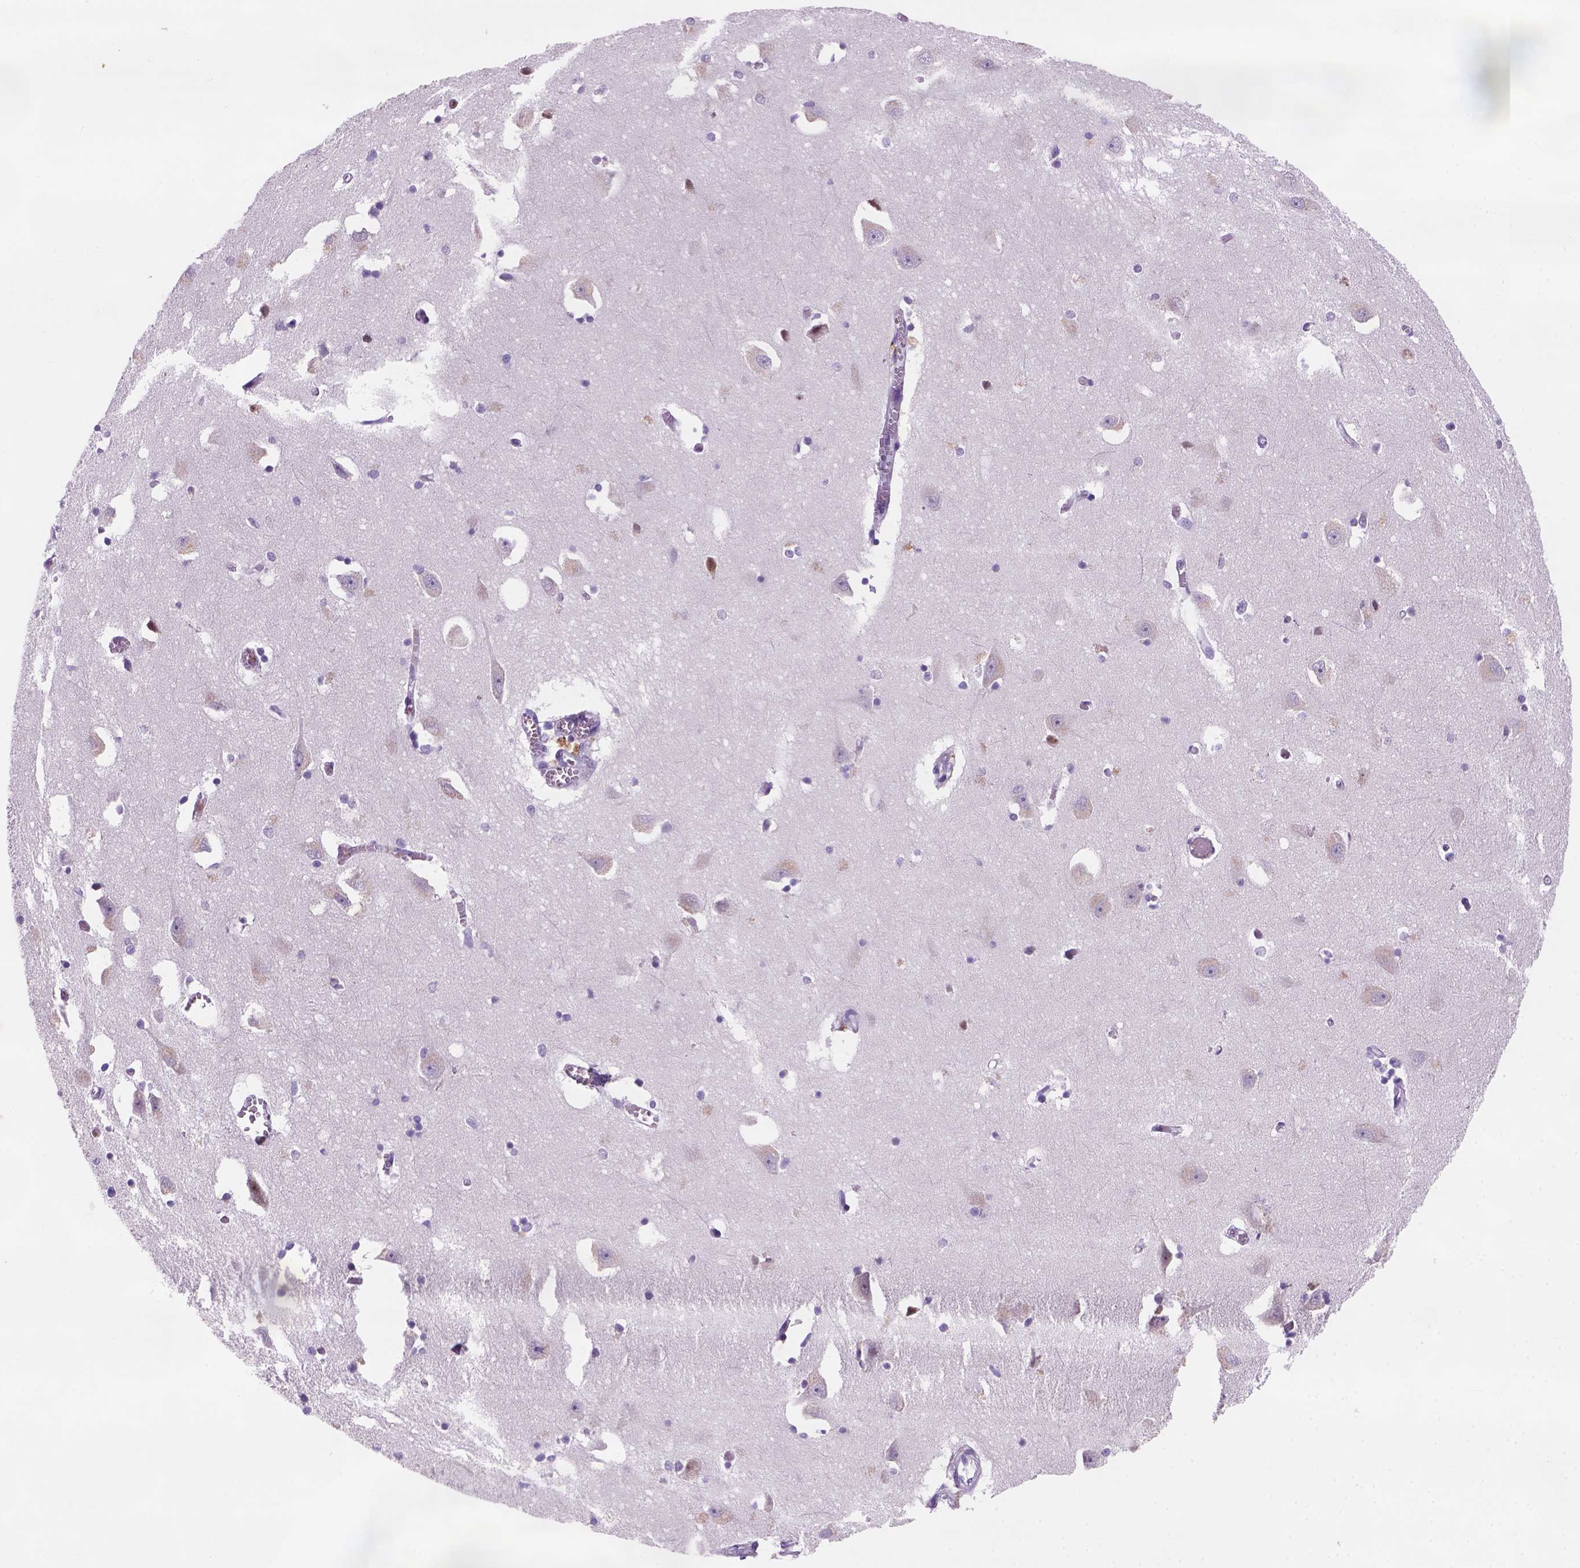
{"staining": {"intensity": "negative", "quantity": "none", "location": "none"}, "tissue": "caudate", "cell_type": "Glial cells", "image_type": "normal", "snomed": [{"axis": "morphology", "description": "Normal tissue, NOS"}, {"axis": "topography", "description": "Lateral ventricle wall"}, {"axis": "topography", "description": "Hippocampus"}], "caption": "Unremarkable caudate was stained to show a protein in brown. There is no significant expression in glial cells.", "gene": "ZMAT4", "patient": {"sex": "female", "age": 63}}